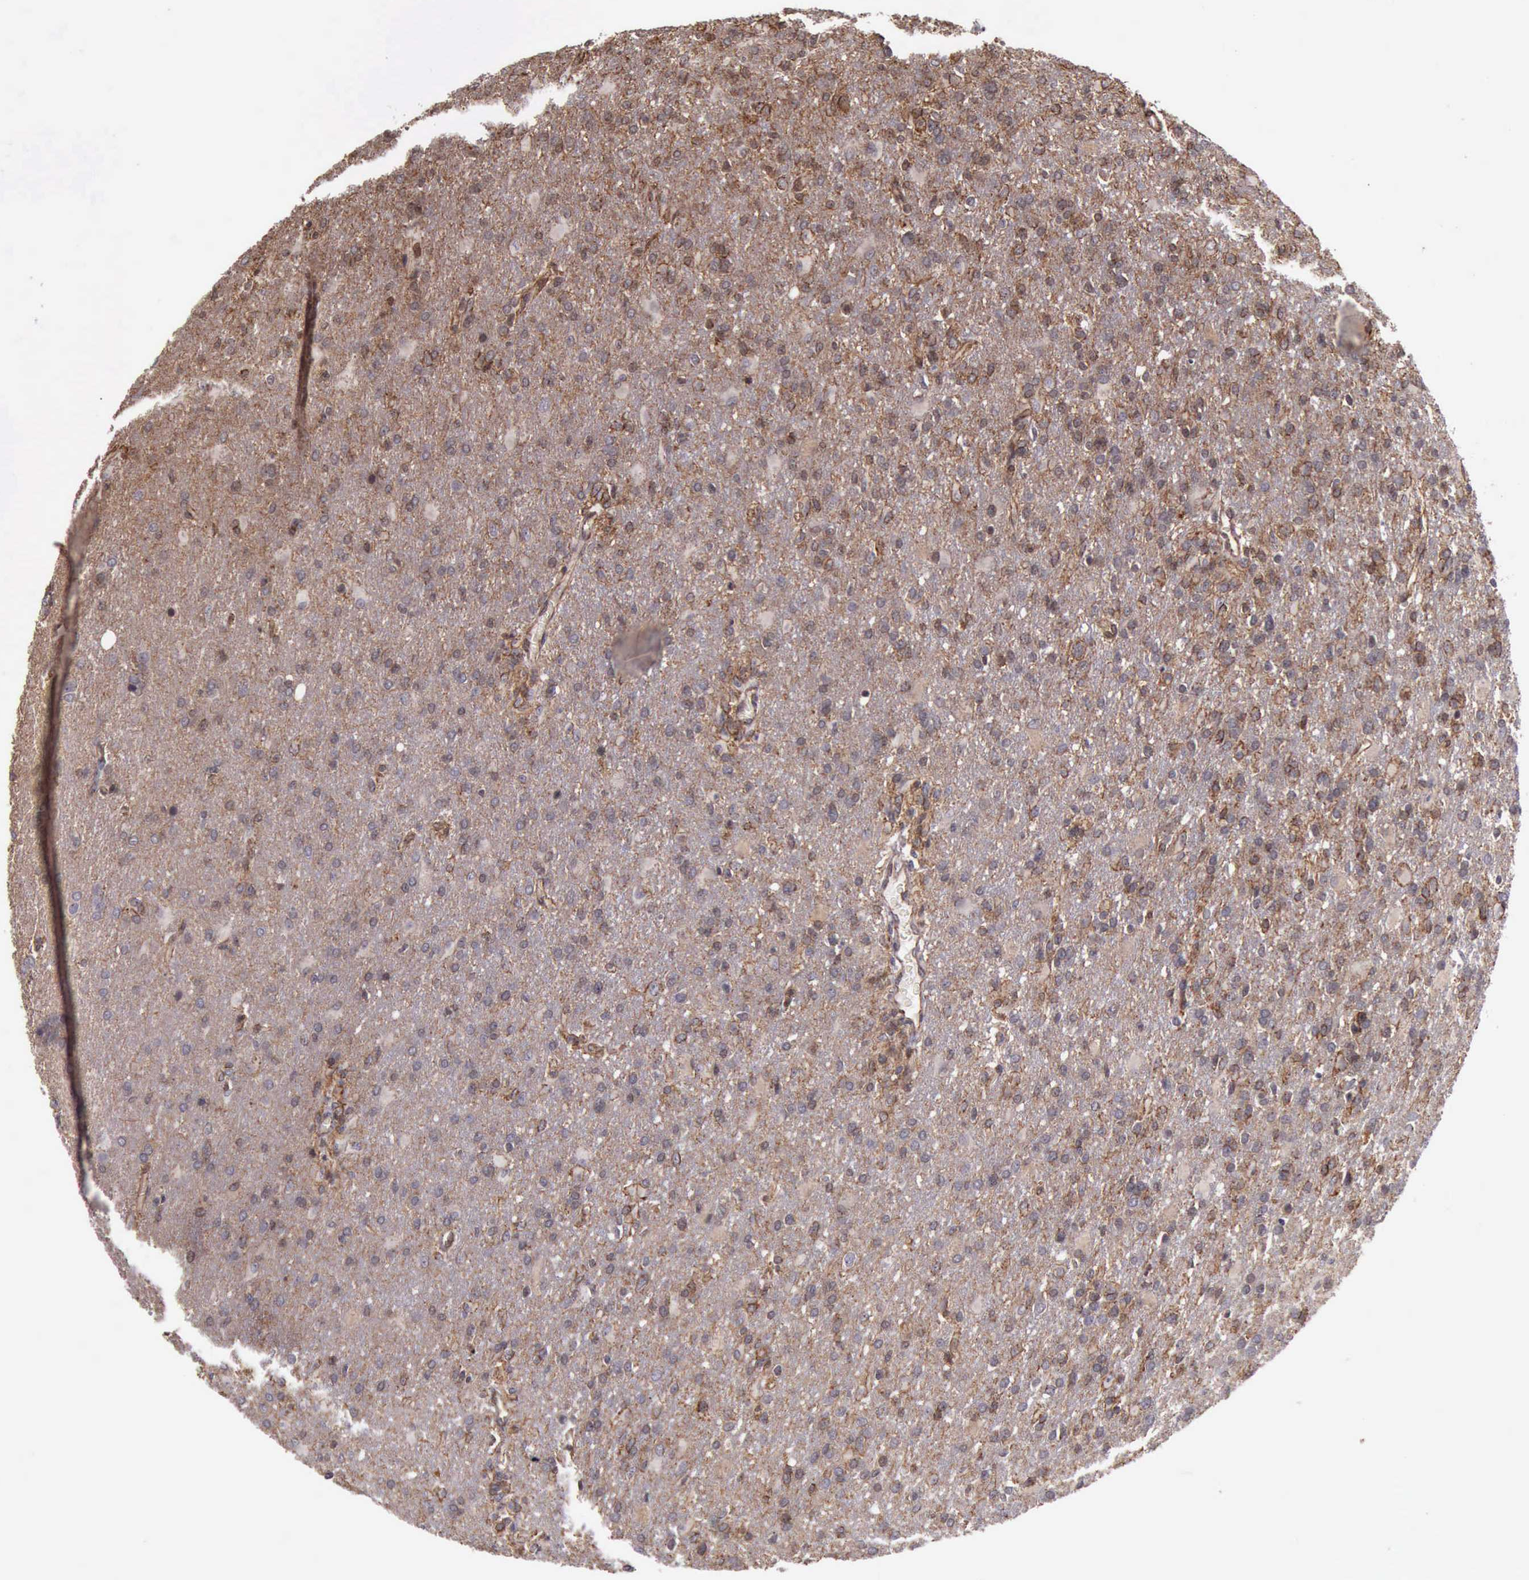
{"staining": {"intensity": "weak", "quantity": ">75%", "location": "cytoplasmic/membranous"}, "tissue": "glioma", "cell_type": "Tumor cells", "image_type": "cancer", "snomed": [{"axis": "morphology", "description": "Glioma, malignant, High grade"}, {"axis": "topography", "description": "Brain"}], "caption": "Glioma stained with immunohistochemistry shows weak cytoplasmic/membranous staining in about >75% of tumor cells. (DAB = brown stain, brightfield microscopy at high magnification).", "gene": "CTNNB1", "patient": {"sex": "male", "age": 68}}